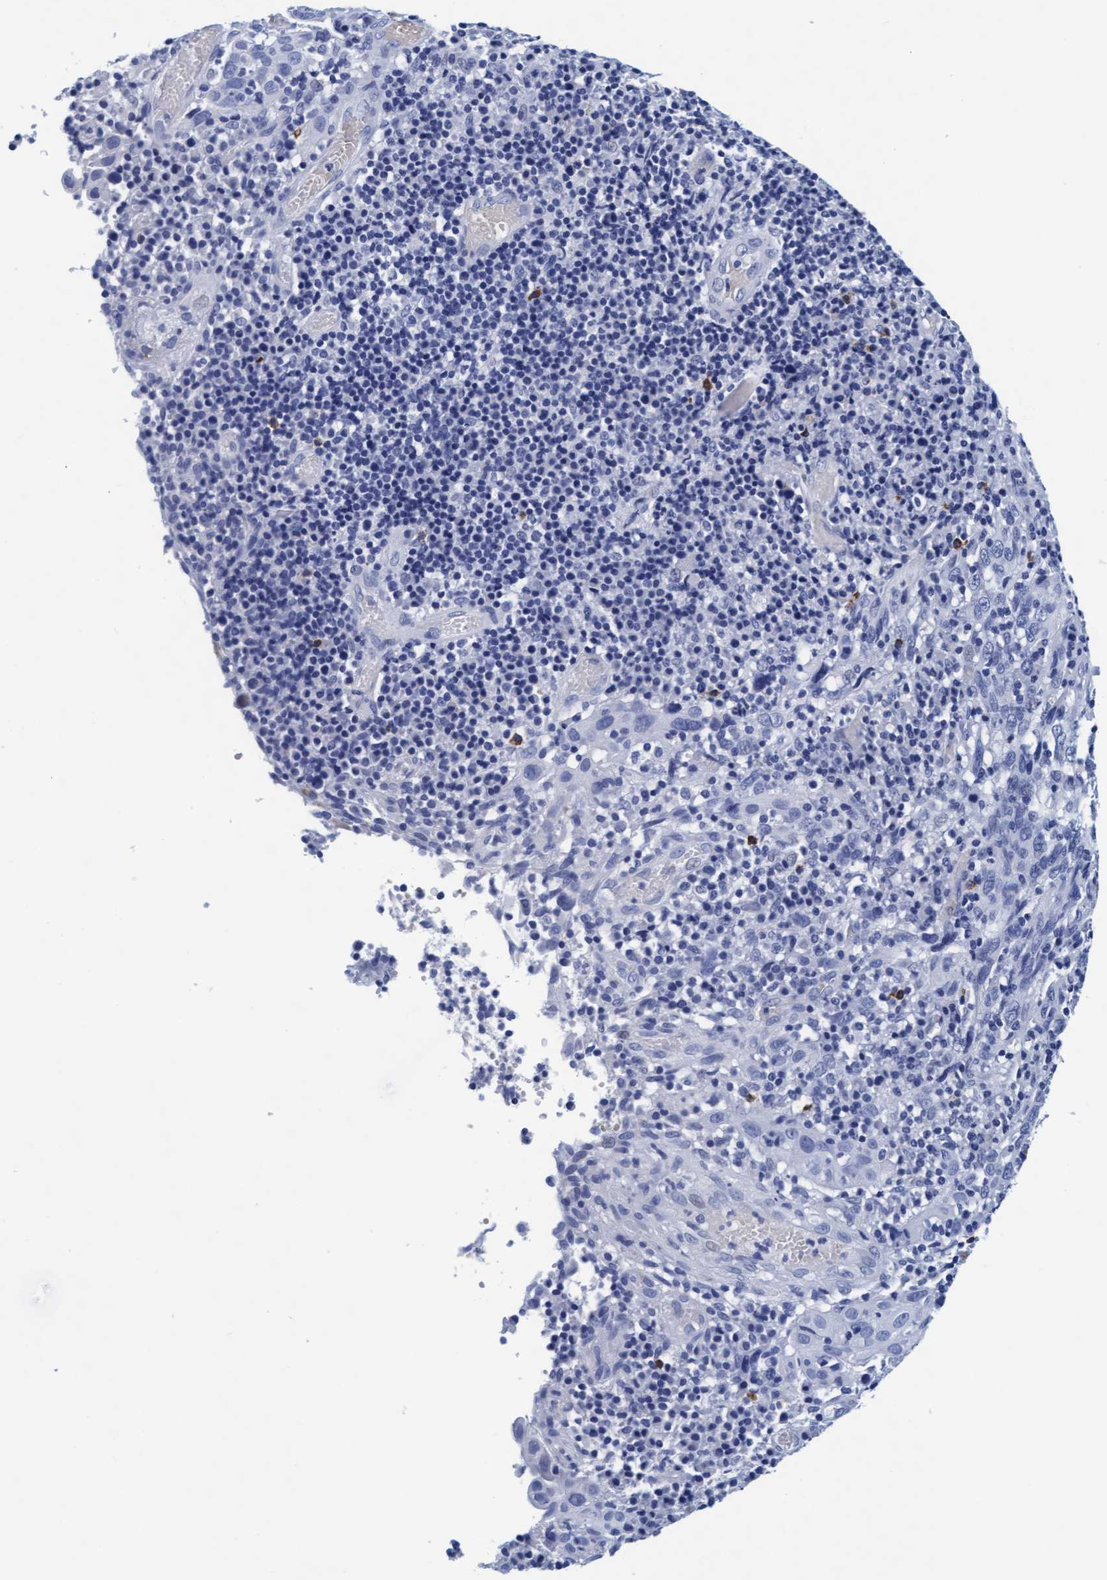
{"staining": {"intensity": "negative", "quantity": "none", "location": "none"}, "tissue": "cervical cancer", "cell_type": "Tumor cells", "image_type": "cancer", "snomed": [{"axis": "morphology", "description": "Squamous cell carcinoma, NOS"}, {"axis": "topography", "description": "Cervix"}], "caption": "Human cervical cancer stained for a protein using IHC demonstrates no expression in tumor cells.", "gene": "ARSG", "patient": {"sex": "female", "age": 46}}